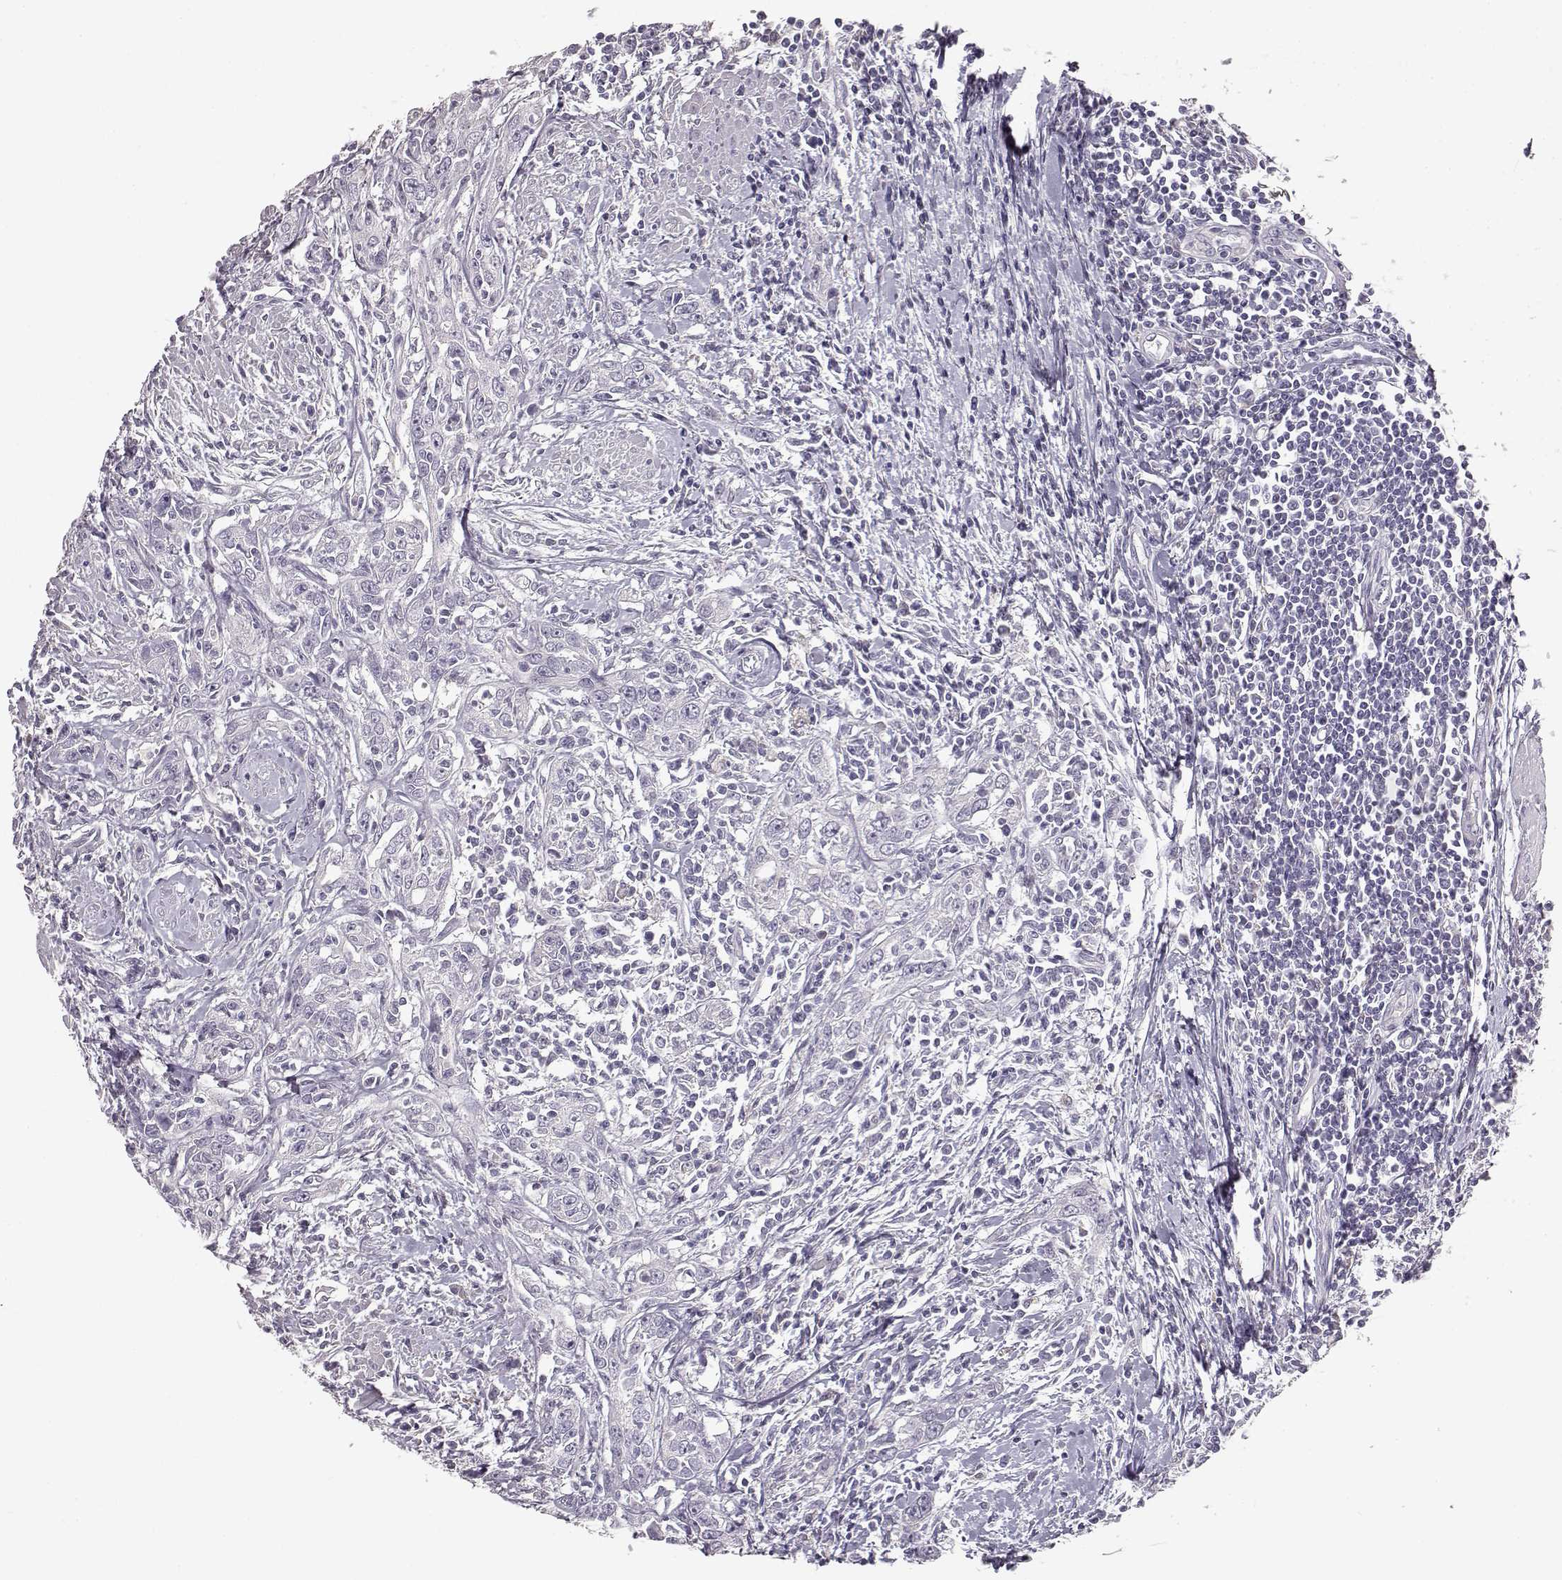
{"staining": {"intensity": "negative", "quantity": "none", "location": "none"}, "tissue": "urothelial cancer", "cell_type": "Tumor cells", "image_type": "cancer", "snomed": [{"axis": "morphology", "description": "Urothelial carcinoma, High grade"}, {"axis": "topography", "description": "Urinary bladder"}], "caption": "Tumor cells show no significant expression in high-grade urothelial carcinoma.", "gene": "GHR", "patient": {"sex": "male", "age": 83}}